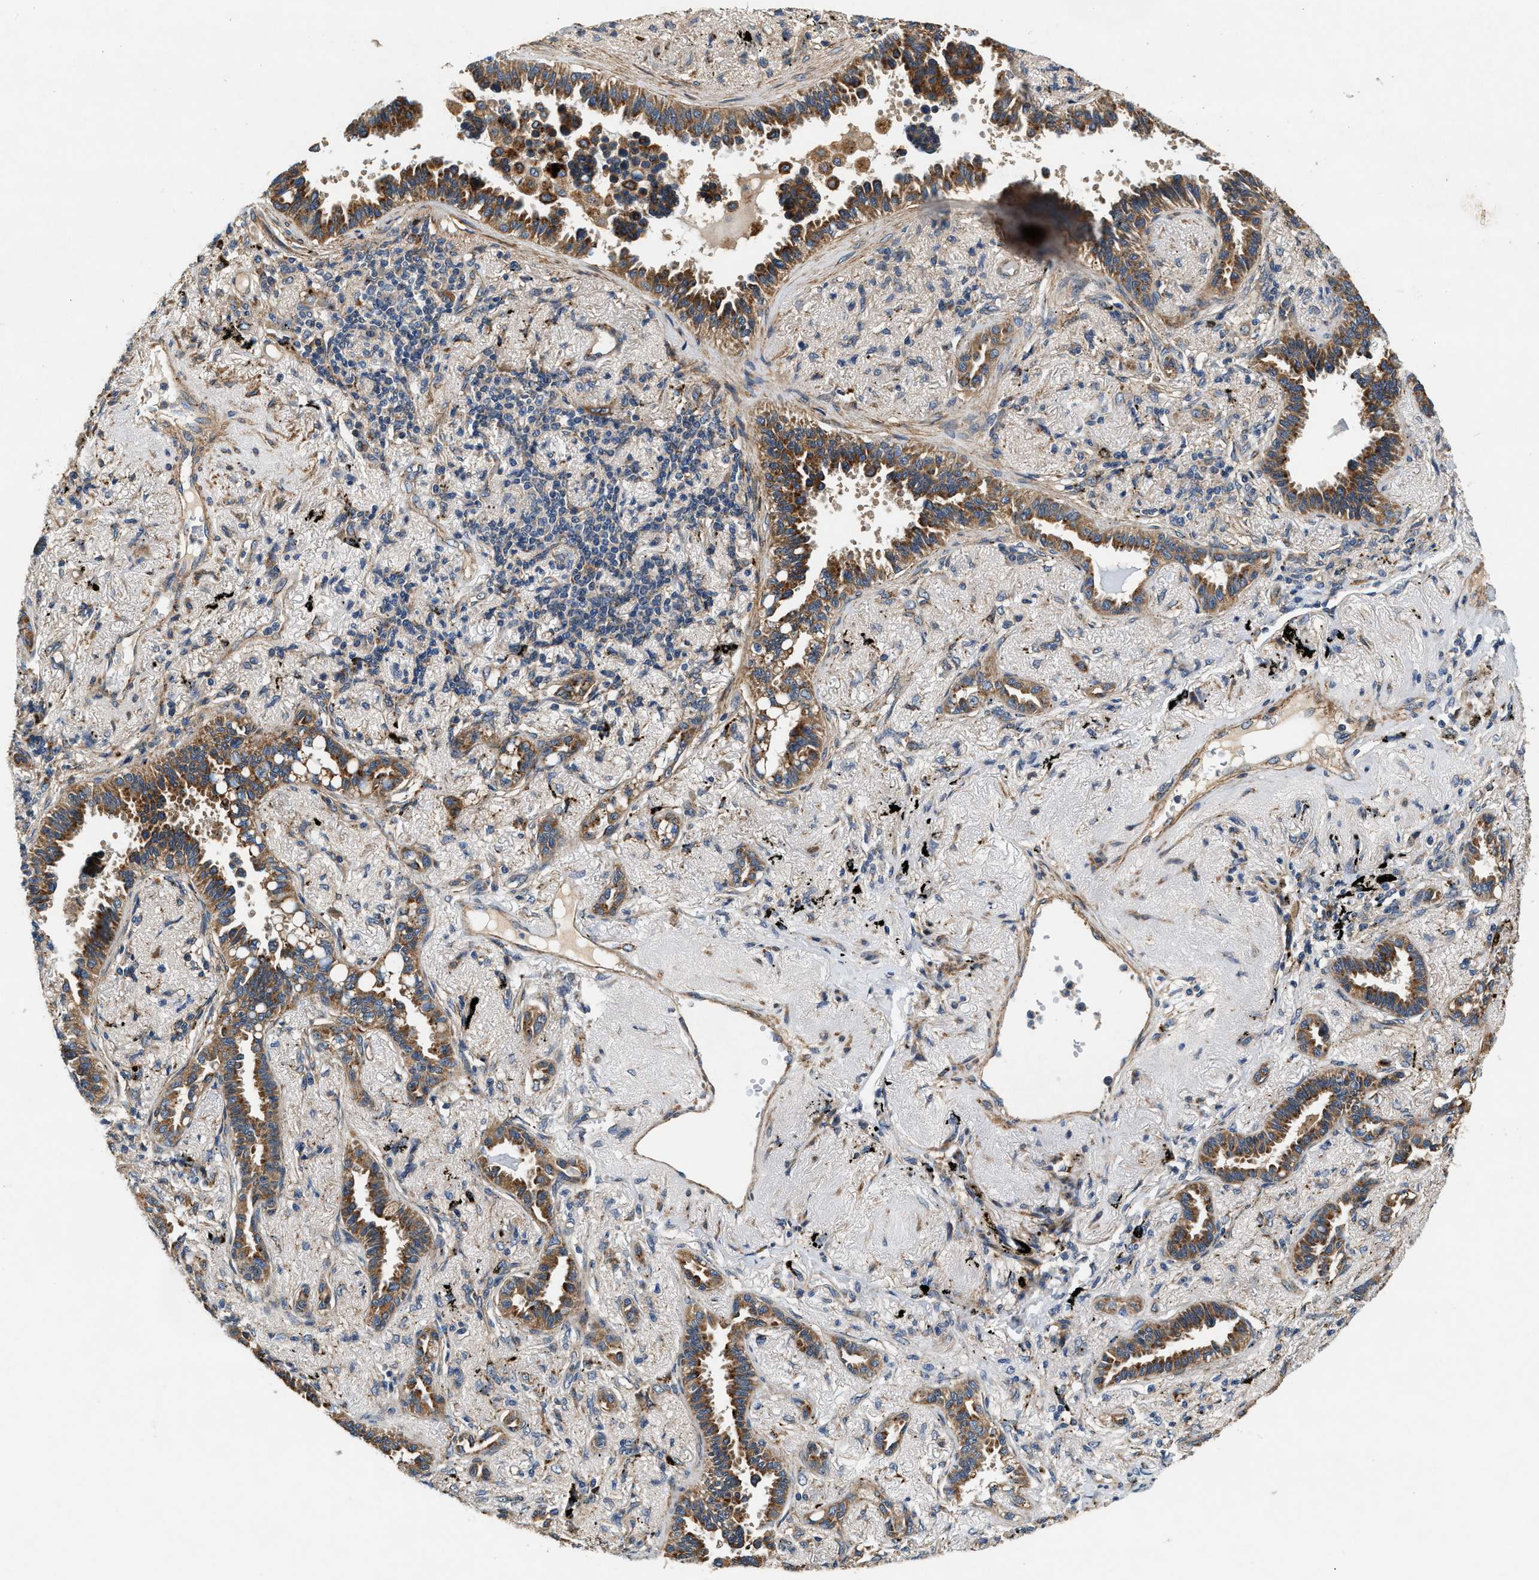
{"staining": {"intensity": "strong", "quantity": ">75%", "location": "cytoplasmic/membranous"}, "tissue": "lung cancer", "cell_type": "Tumor cells", "image_type": "cancer", "snomed": [{"axis": "morphology", "description": "Adenocarcinoma, NOS"}, {"axis": "topography", "description": "Lung"}], "caption": "This is a photomicrograph of IHC staining of lung adenocarcinoma, which shows strong expression in the cytoplasmic/membranous of tumor cells.", "gene": "DUSP10", "patient": {"sex": "male", "age": 59}}